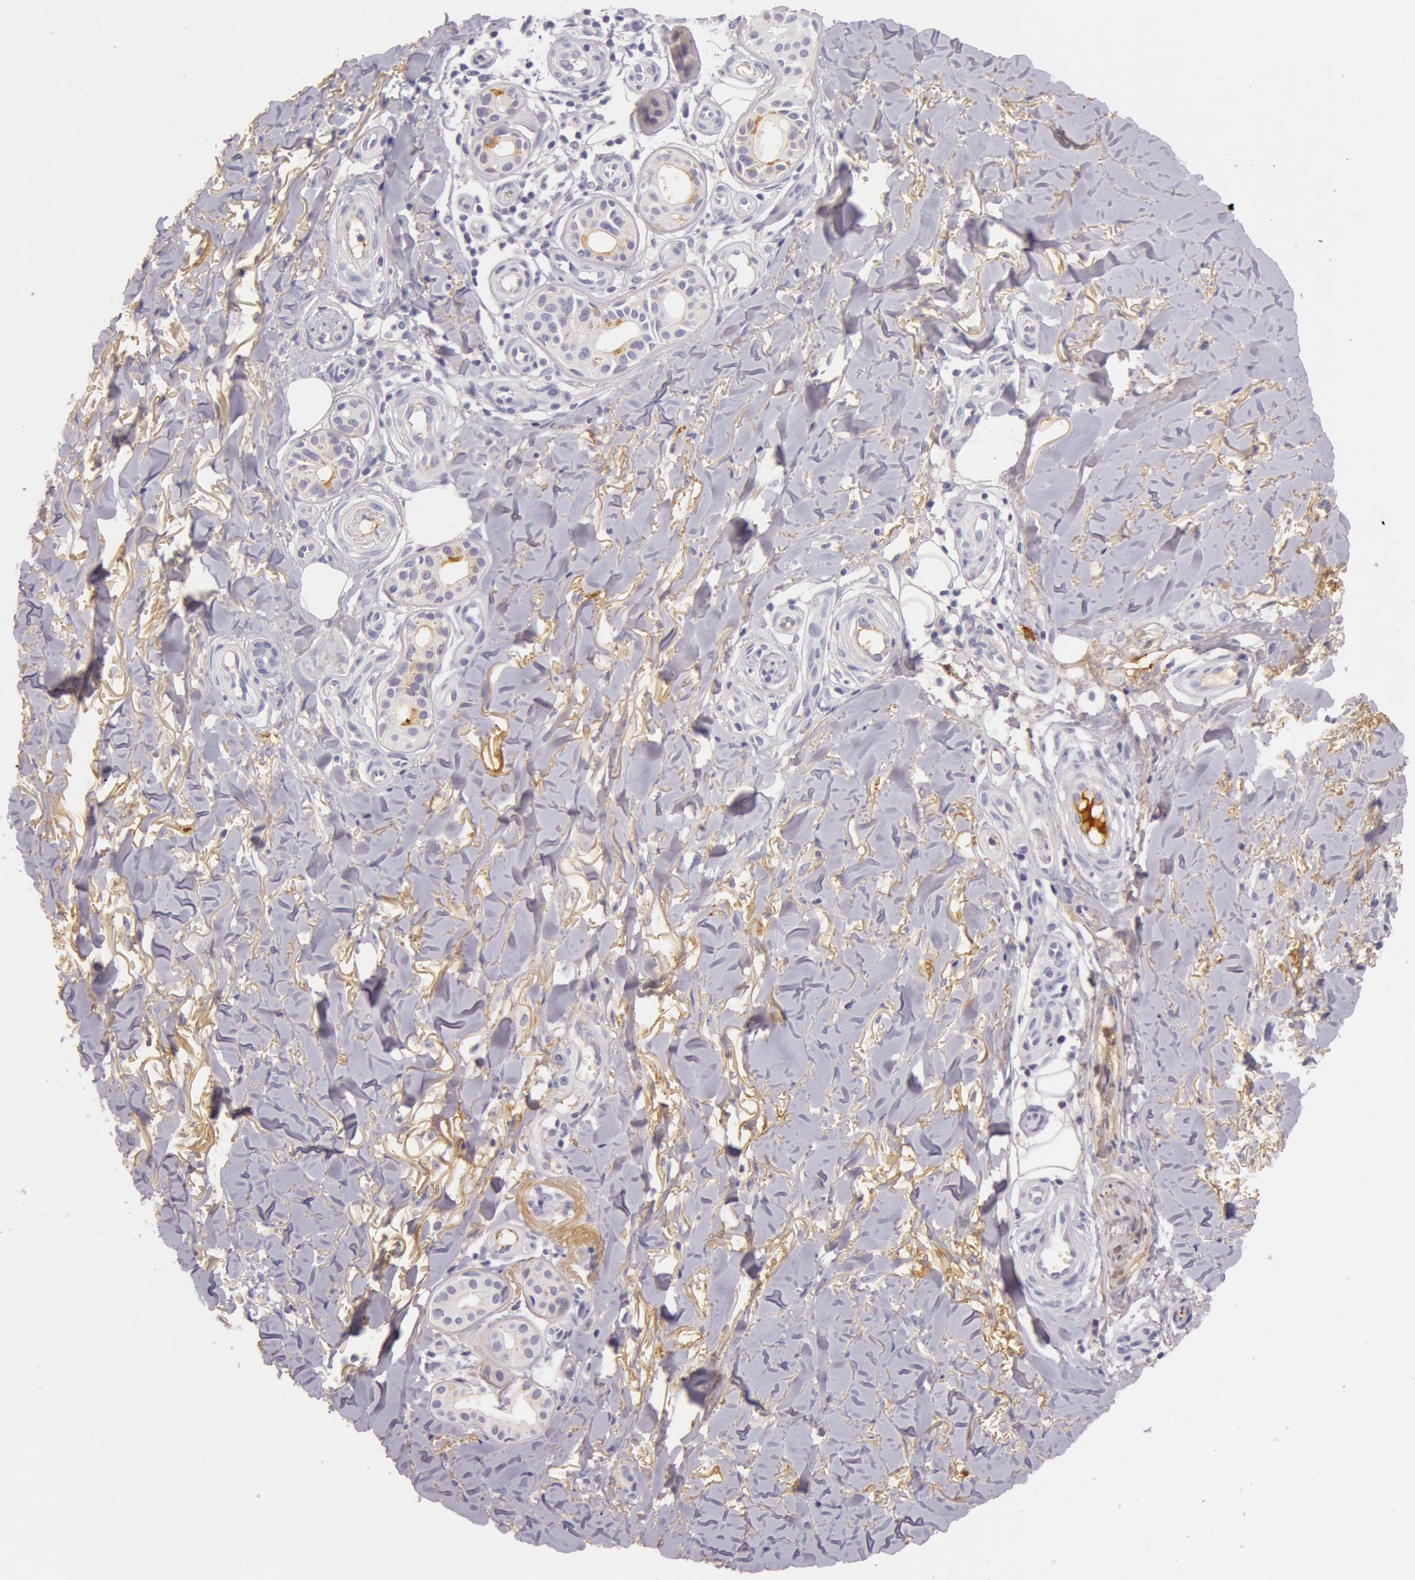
{"staining": {"intensity": "negative", "quantity": "none", "location": "none"}, "tissue": "skin cancer", "cell_type": "Tumor cells", "image_type": "cancer", "snomed": [{"axis": "morphology", "description": "Basal cell carcinoma"}, {"axis": "topography", "description": "Skin"}], "caption": "This is a micrograph of IHC staining of basal cell carcinoma (skin), which shows no staining in tumor cells.", "gene": "C4BPA", "patient": {"sex": "male", "age": 81}}